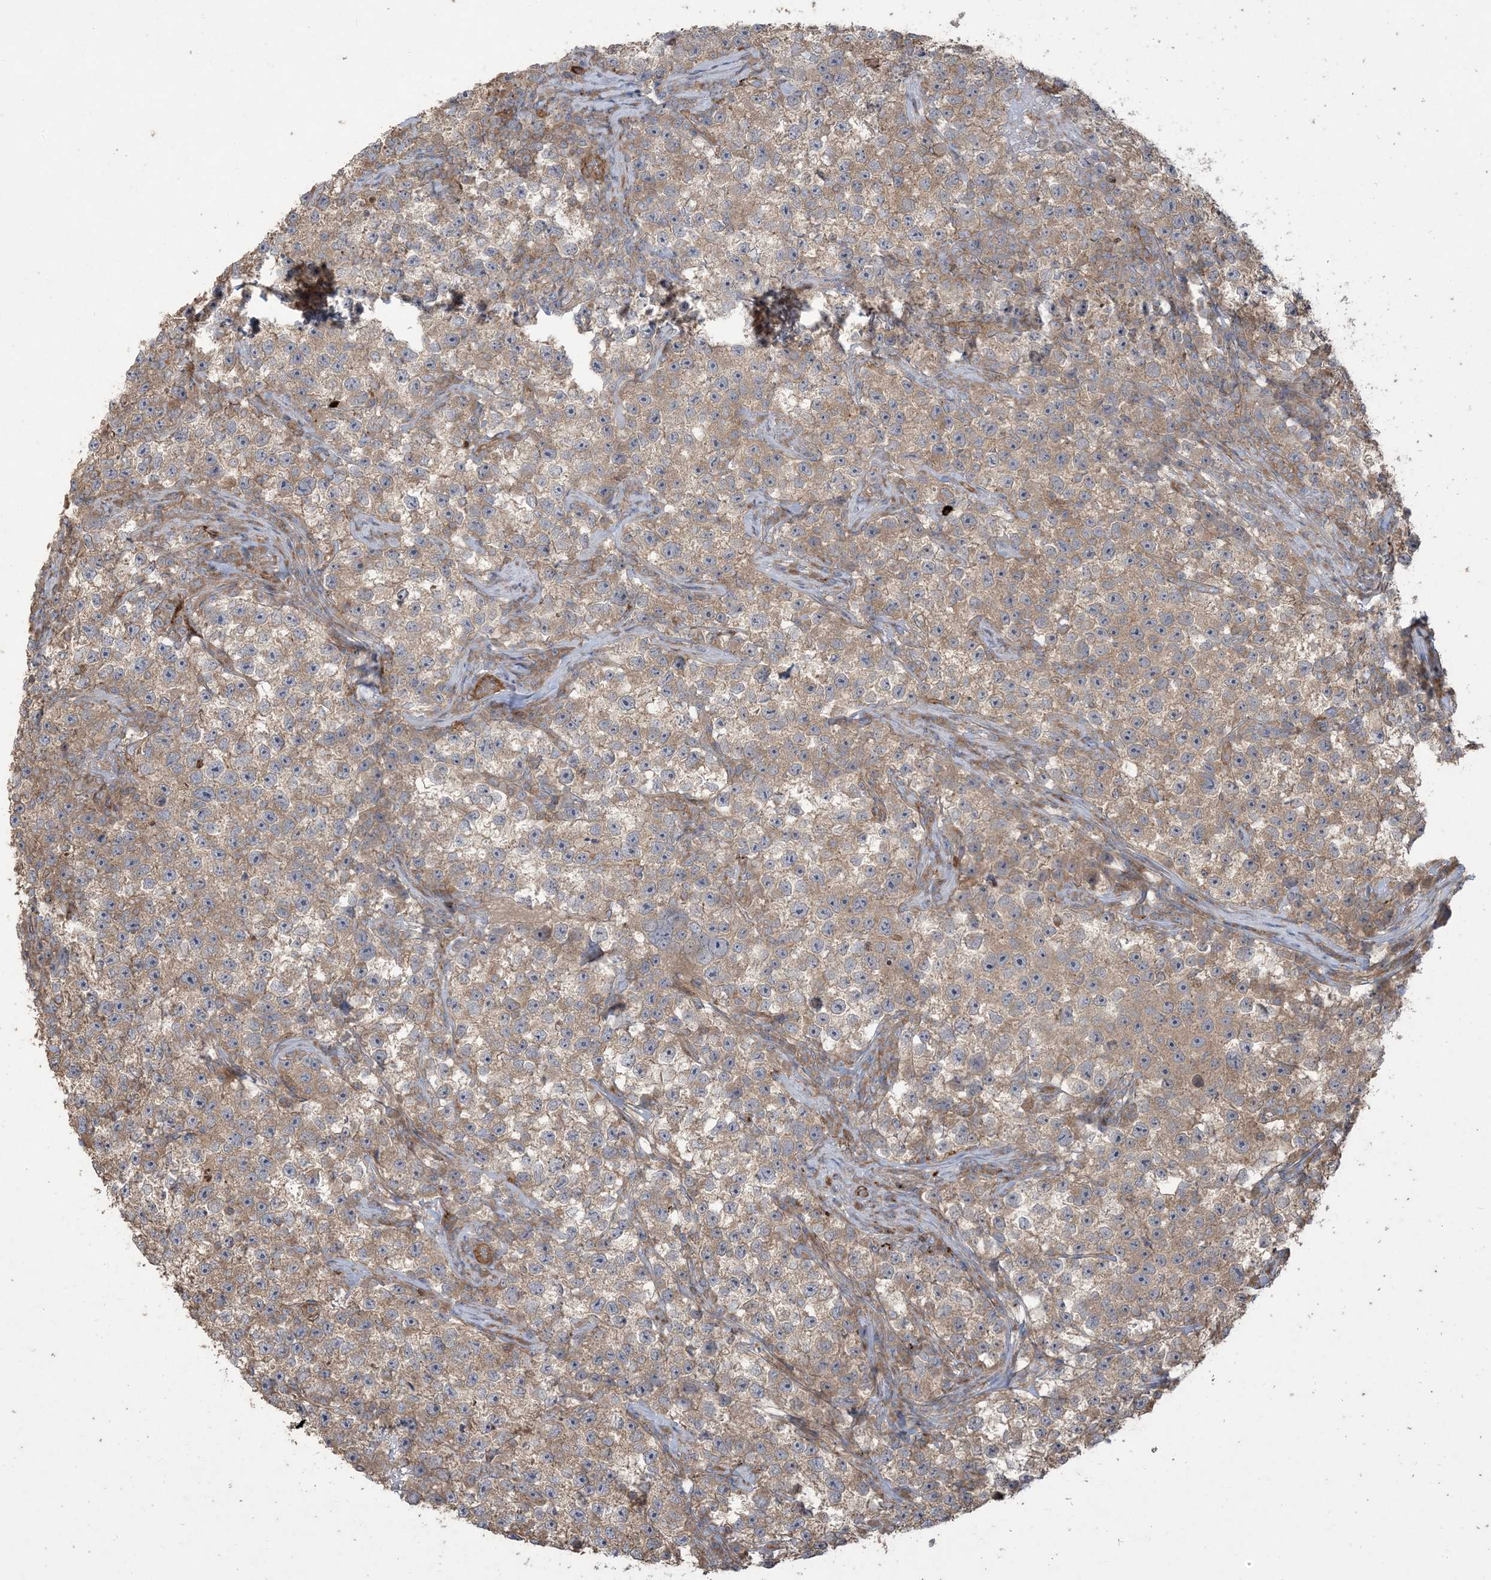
{"staining": {"intensity": "weak", "quantity": ">75%", "location": "cytoplasmic/membranous"}, "tissue": "testis cancer", "cell_type": "Tumor cells", "image_type": "cancer", "snomed": [{"axis": "morphology", "description": "Seminoma, NOS"}, {"axis": "topography", "description": "Testis"}], "caption": "A high-resolution image shows IHC staining of testis cancer (seminoma), which demonstrates weak cytoplasmic/membranous staining in approximately >75% of tumor cells.", "gene": "KLHL18", "patient": {"sex": "male", "age": 22}}